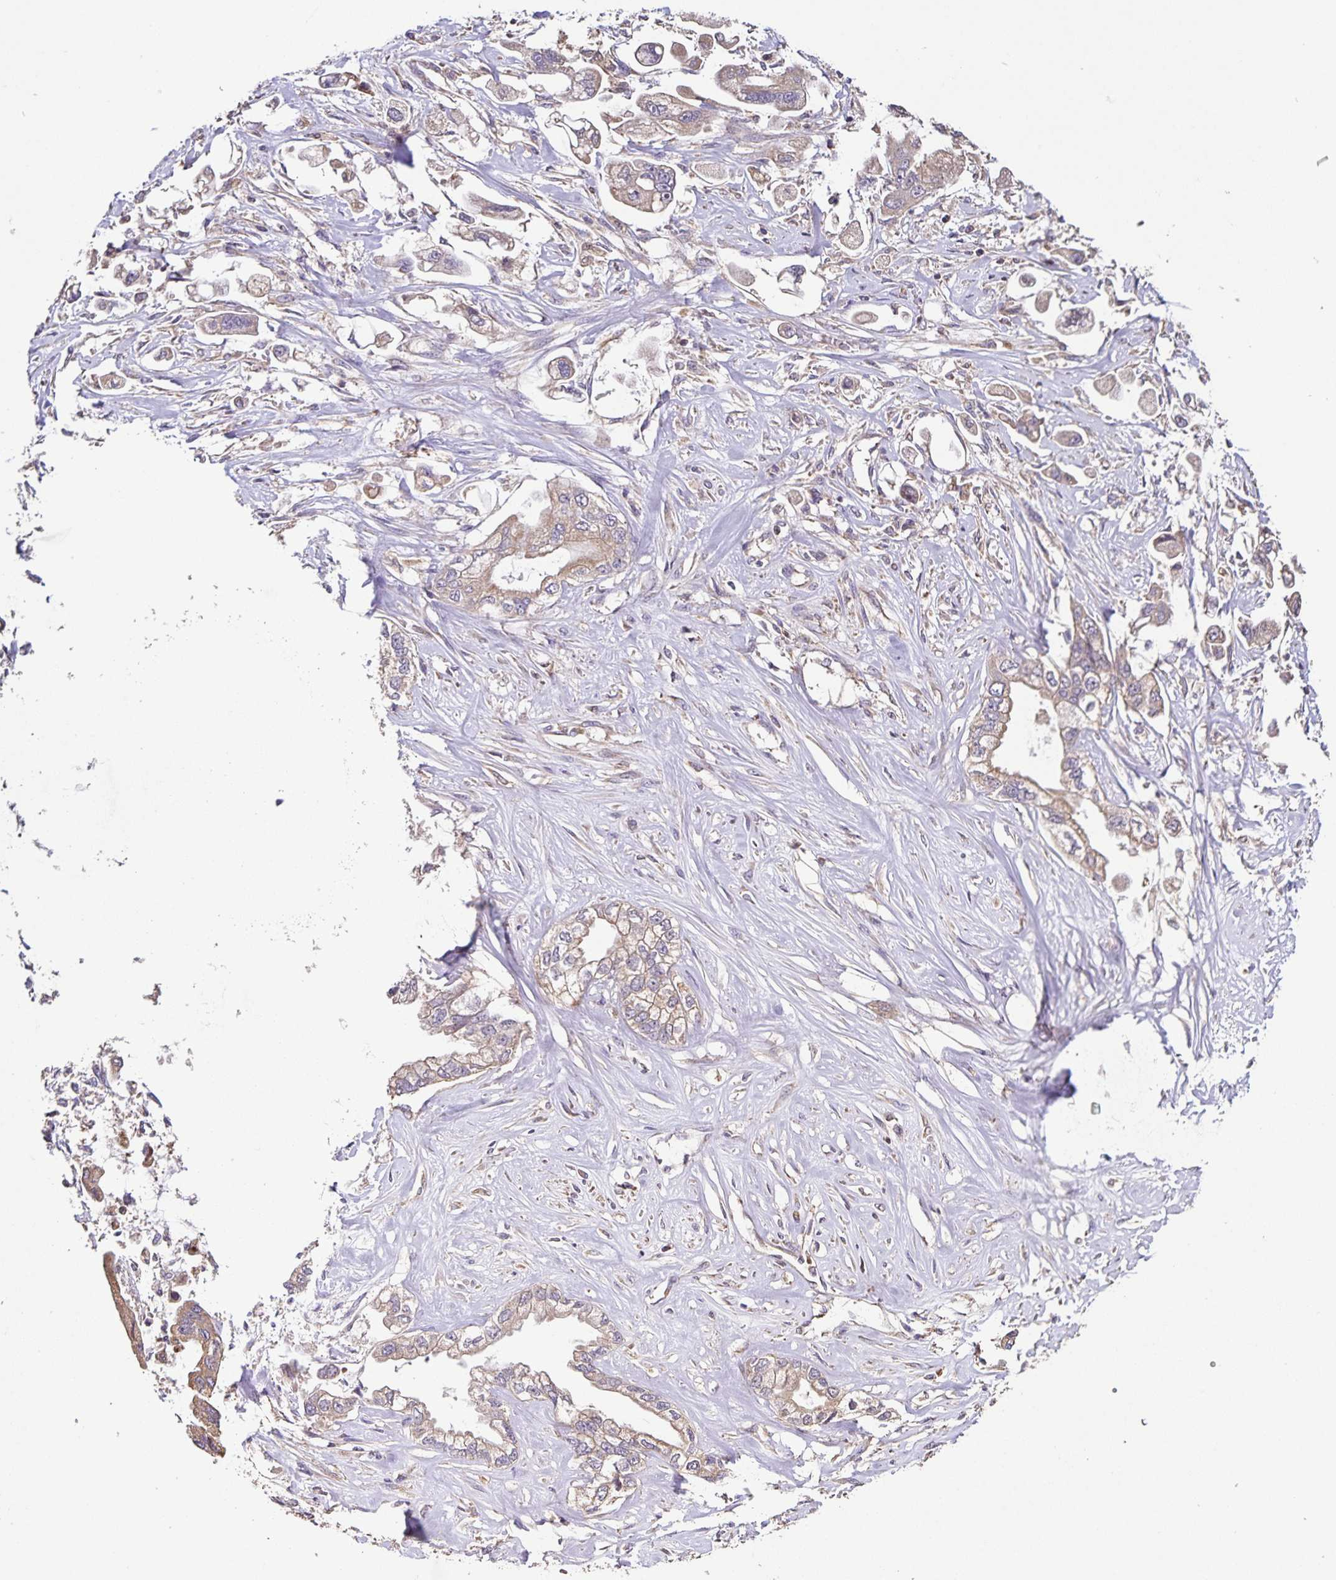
{"staining": {"intensity": "weak", "quantity": ">75%", "location": "cytoplasmic/membranous"}, "tissue": "stomach cancer", "cell_type": "Tumor cells", "image_type": "cancer", "snomed": [{"axis": "morphology", "description": "Adenocarcinoma, NOS"}, {"axis": "topography", "description": "Stomach"}], "caption": "IHC photomicrograph of stomach cancer (adenocarcinoma) stained for a protein (brown), which reveals low levels of weak cytoplasmic/membranous expression in about >75% of tumor cells.", "gene": "MAN1A1", "patient": {"sex": "male", "age": 62}}